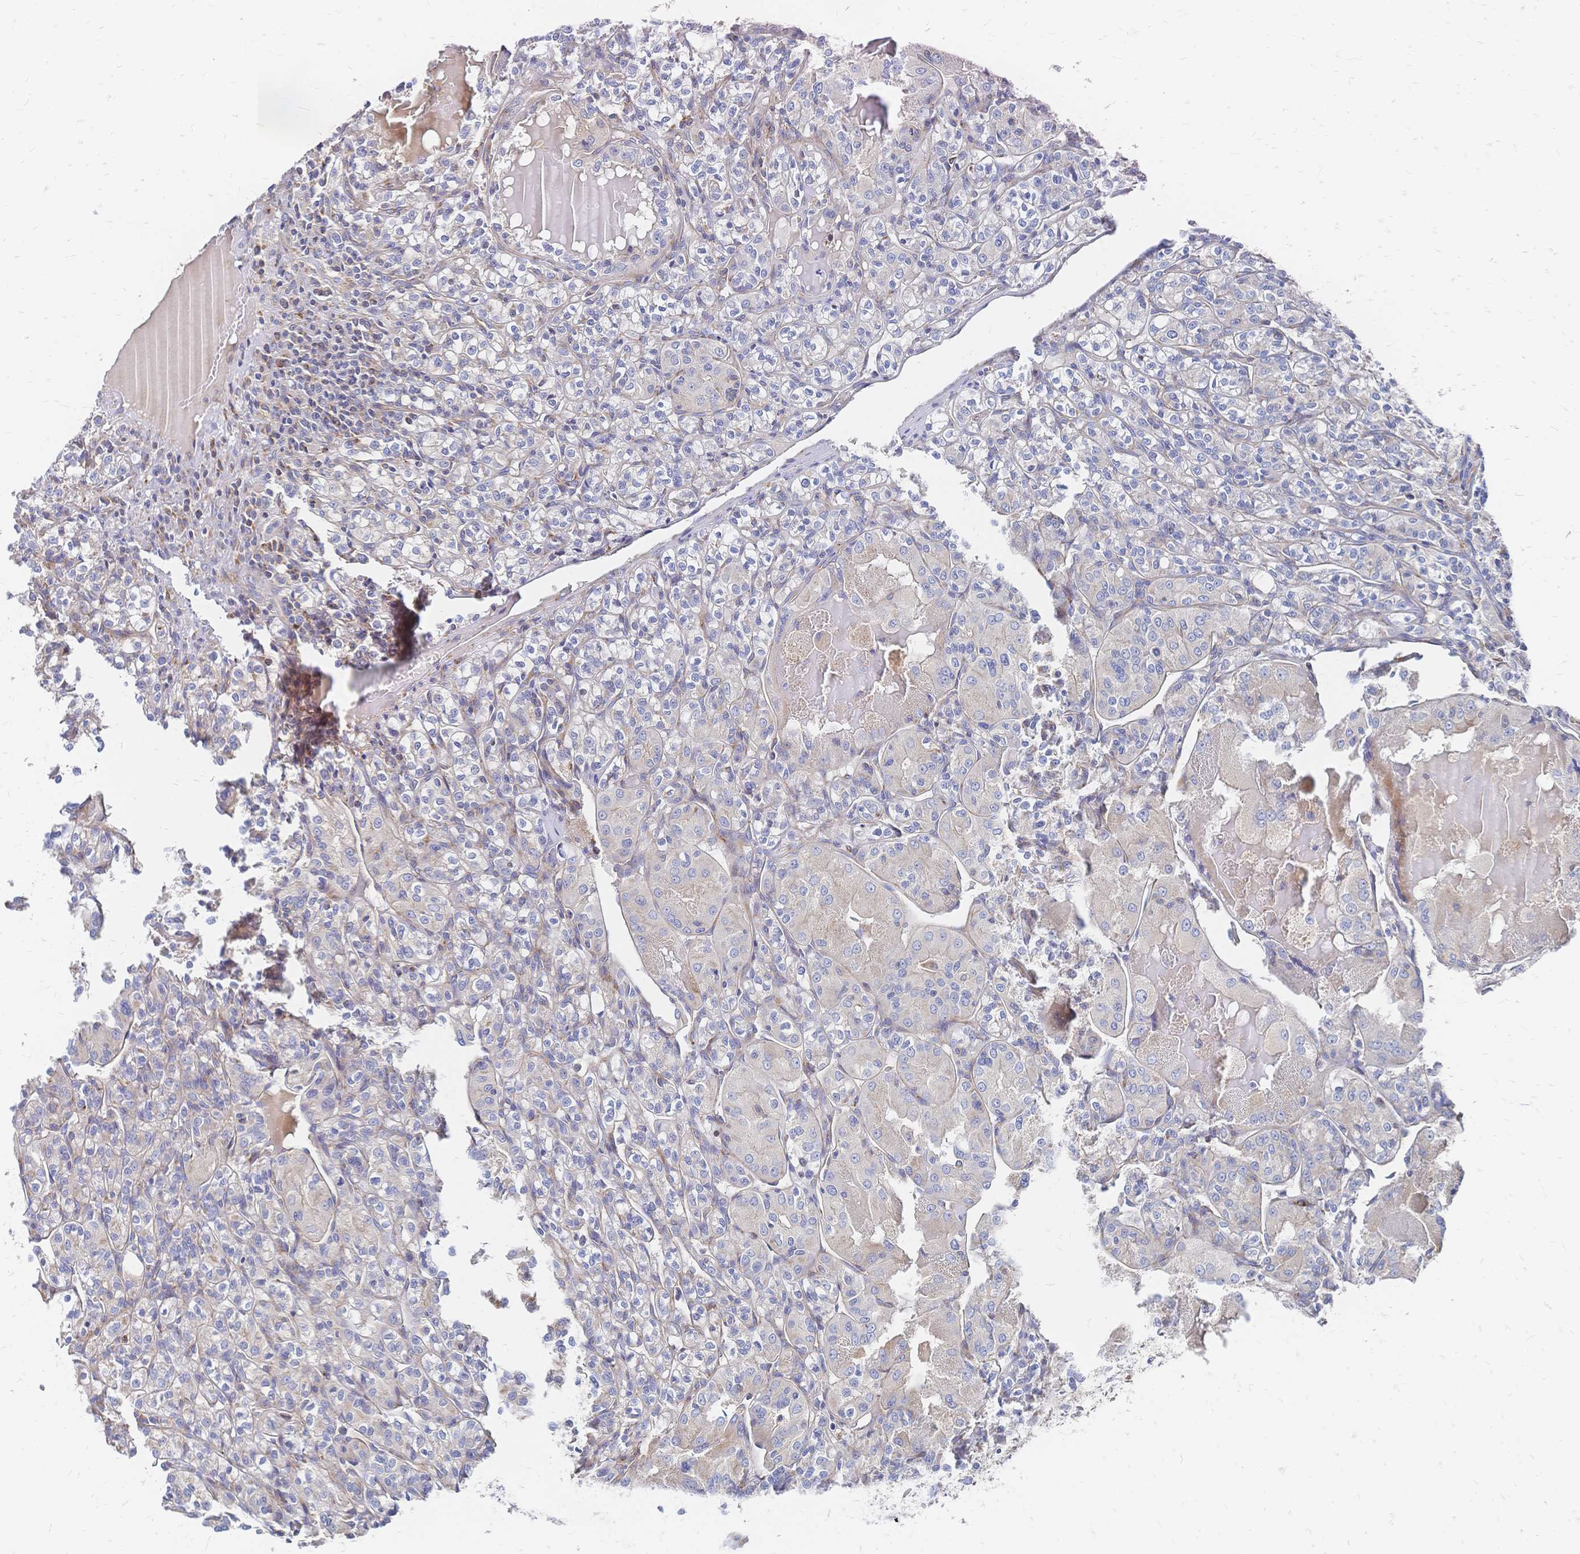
{"staining": {"intensity": "negative", "quantity": "none", "location": "none"}, "tissue": "renal cancer", "cell_type": "Tumor cells", "image_type": "cancer", "snomed": [{"axis": "morphology", "description": "Adenocarcinoma, NOS"}, {"axis": "topography", "description": "Kidney"}], "caption": "An immunohistochemistry (IHC) image of renal cancer (adenocarcinoma) is shown. There is no staining in tumor cells of renal cancer (adenocarcinoma).", "gene": "SORBS1", "patient": {"sex": "male", "age": 36}}